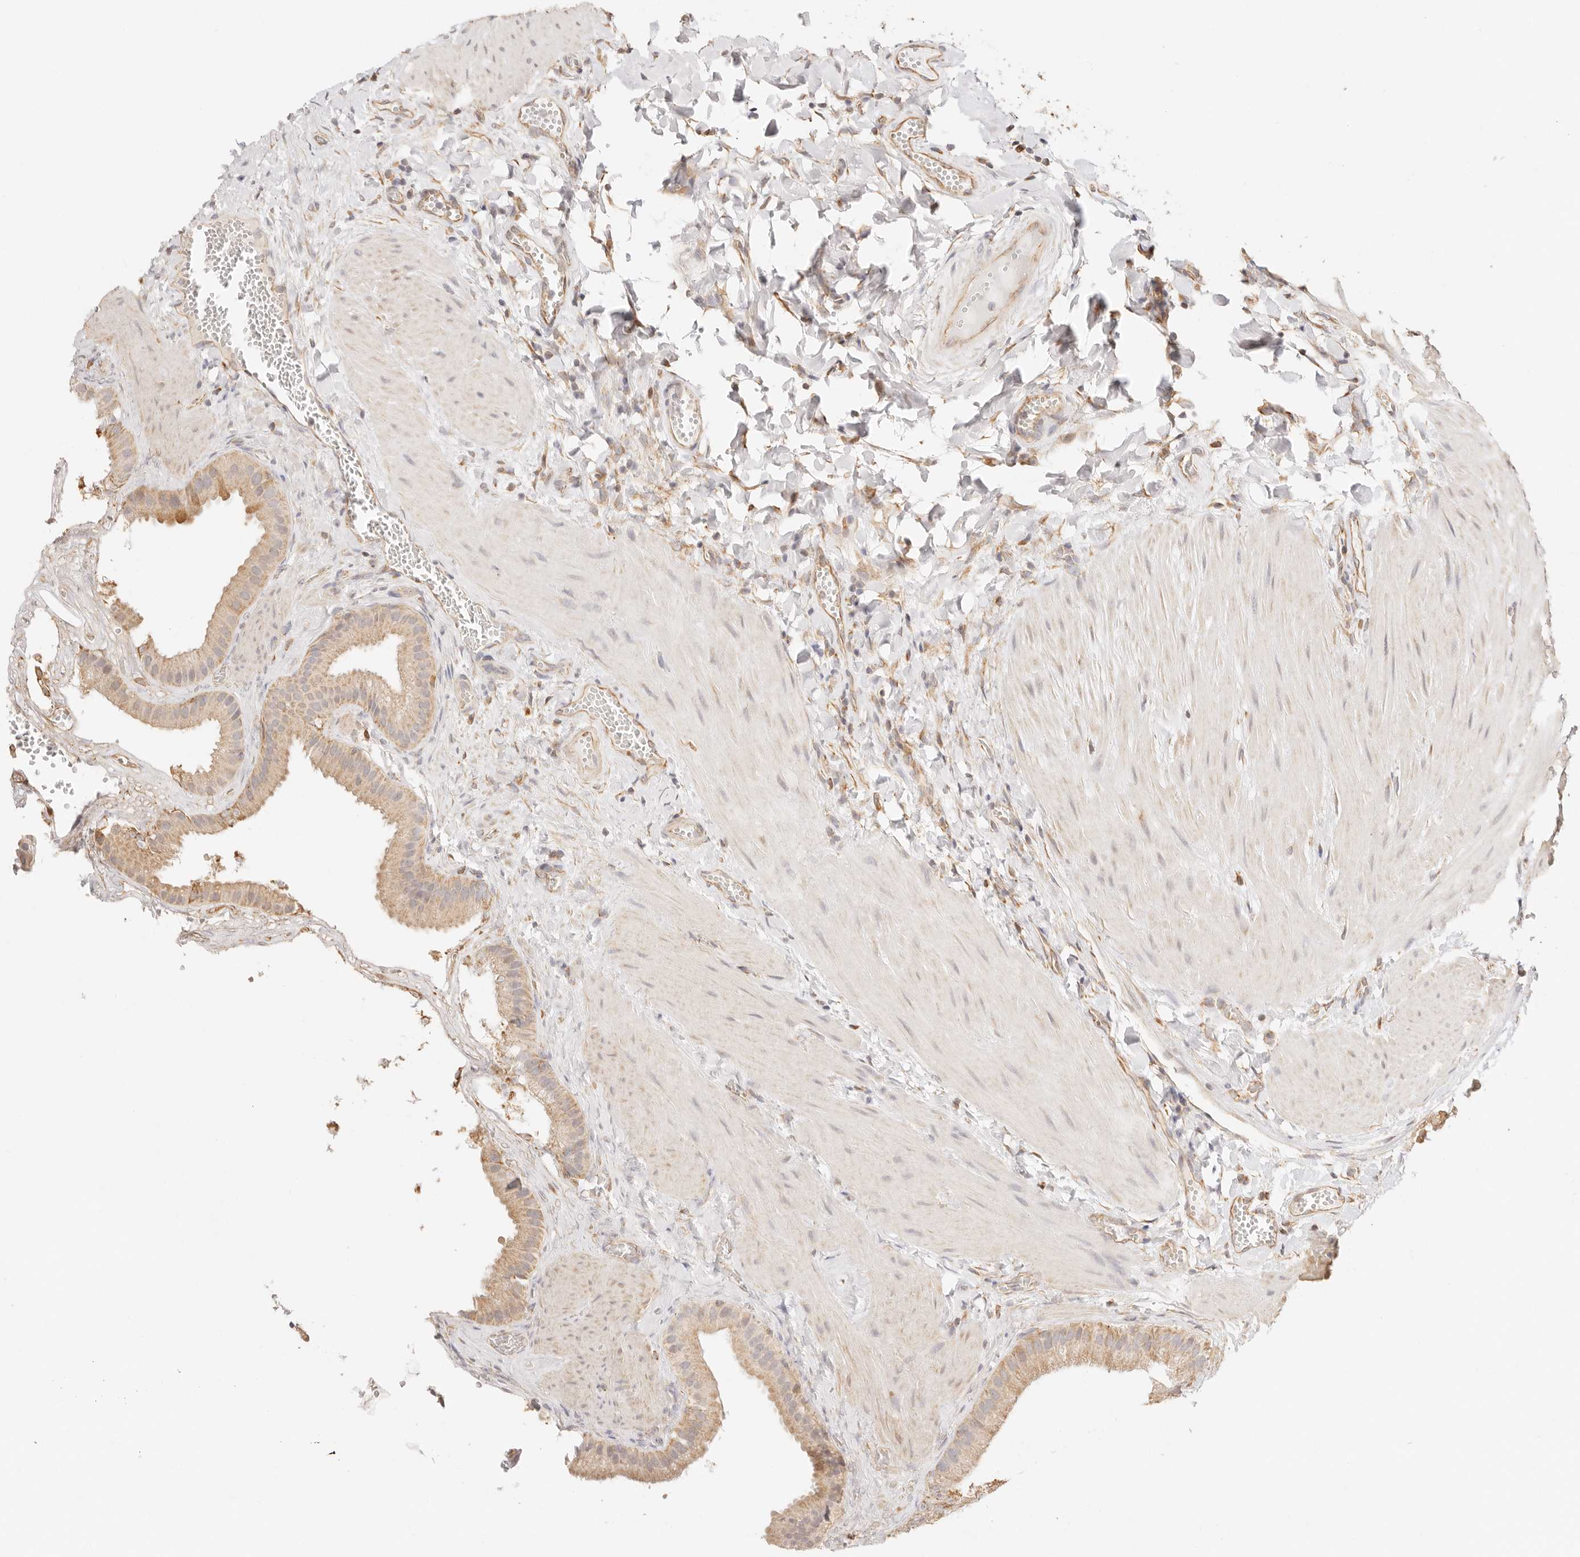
{"staining": {"intensity": "moderate", "quantity": "<25%", "location": "cytoplasmic/membranous"}, "tissue": "gallbladder", "cell_type": "Glandular cells", "image_type": "normal", "snomed": [{"axis": "morphology", "description": "Normal tissue, NOS"}, {"axis": "topography", "description": "Gallbladder"}], "caption": "Protein staining of unremarkable gallbladder shows moderate cytoplasmic/membranous positivity in approximately <25% of glandular cells. (brown staining indicates protein expression, while blue staining denotes nuclei).", "gene": "ZC3H11A", "patient": {"sex": "male", "age": 55}}